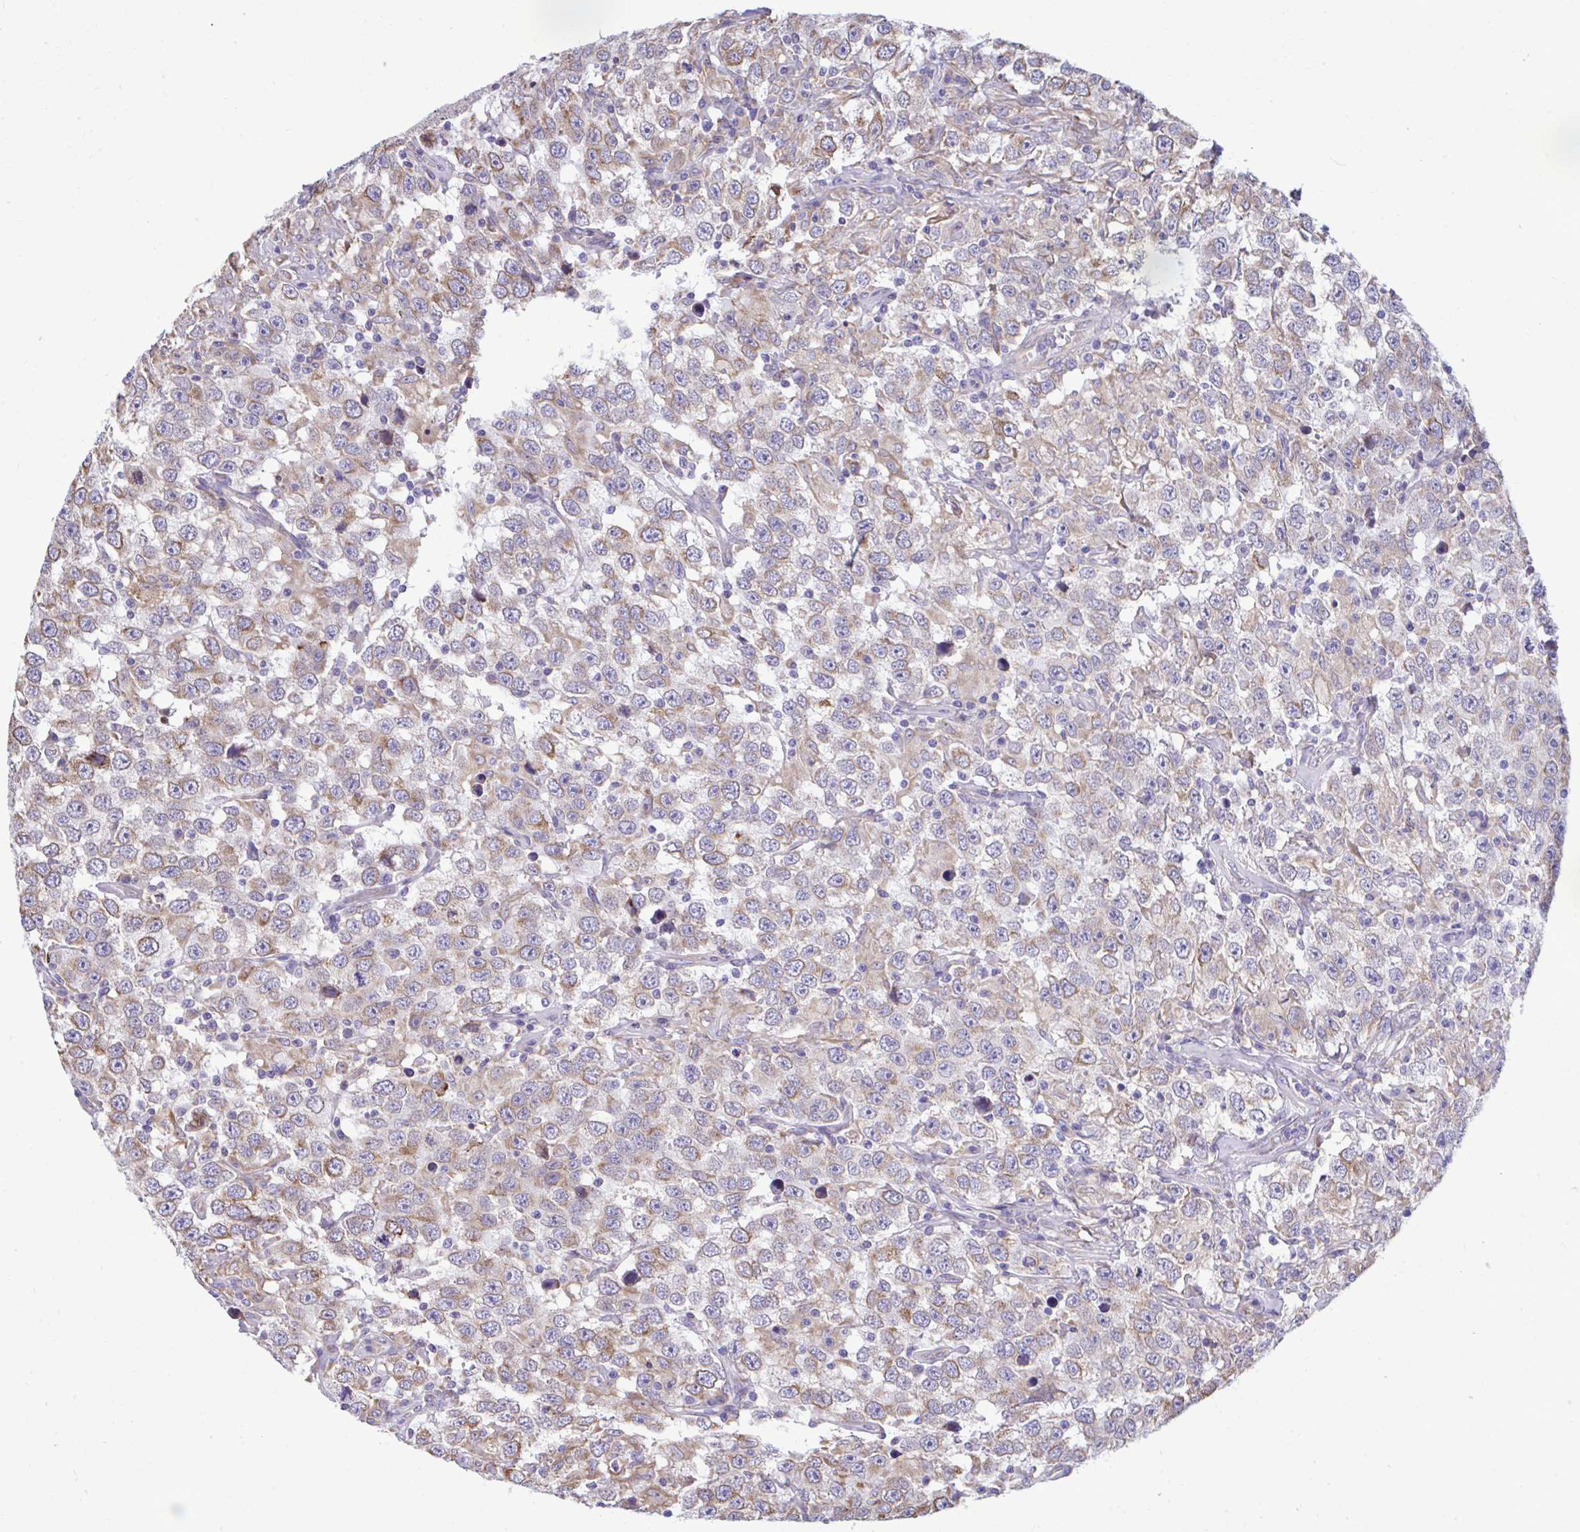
{"staining": {"intensity": "weak", "quantity": ">75%", "location": "cytoplasmic/membranous"}, "tissue": "testis cancer", "cell_type": "Tumor cells", "image_type": "cancer", "snomed": [{"axis": "morphology", "description": "Seminoma, NOS"}, {"axis": "topography", "description": "Testis"}], "caption": "IHC of human testis cancer shows low levels of weak cytoplasmic/membranous expression in approximately >75% of tumor cells.", "gene": "PIGK", "patient": {"sex": "male", "age": 41}}